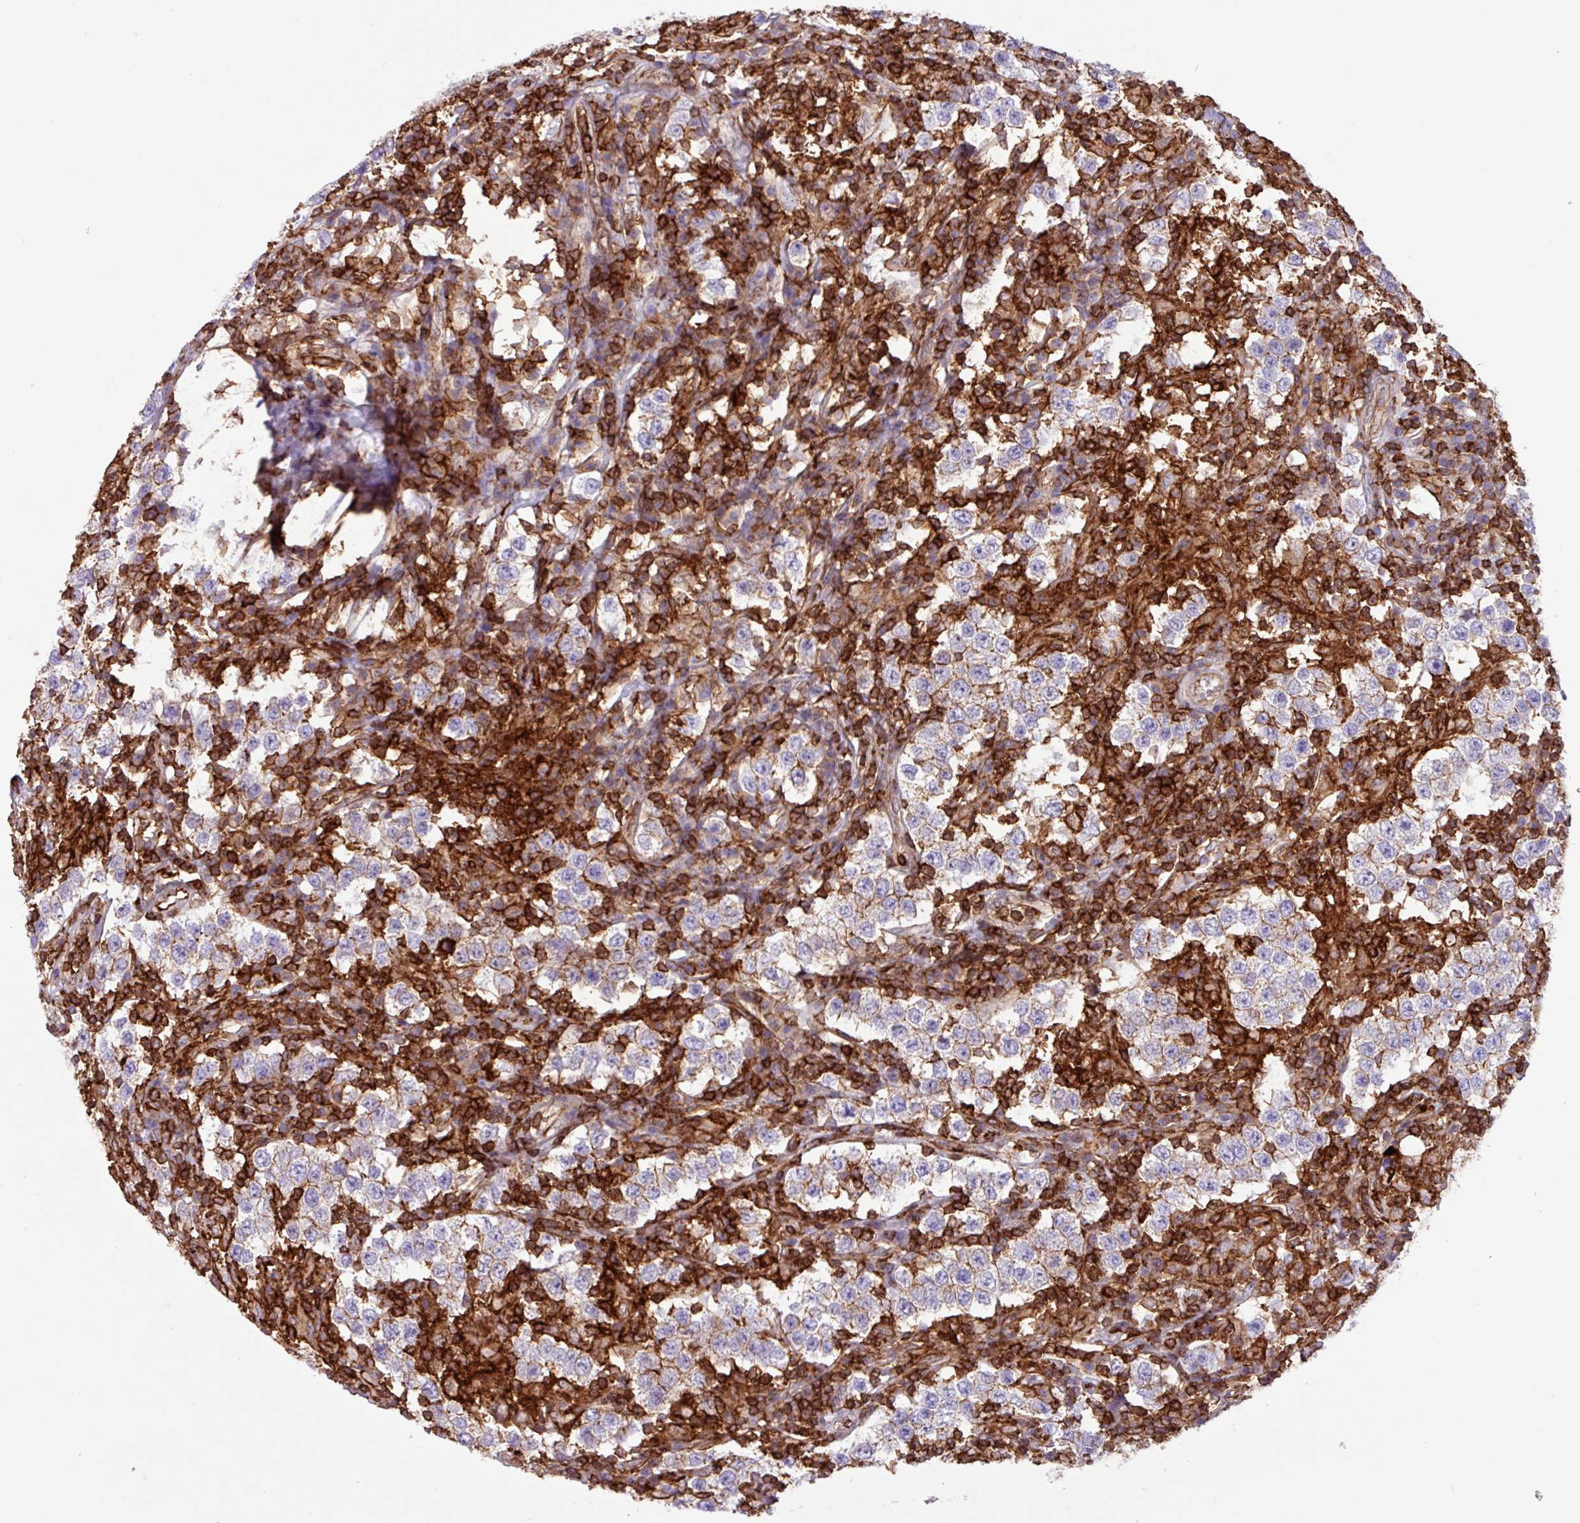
{"staining": {"intensity": "moderate", "quantity": "<25%", "location": "cytoplasmic/membranous"}, "tissue": "testis cancer", "cell_type": "Tumor cells", "image_type": "cancer", "snomed": [{"axis": "morphology", "description": "Seminoma, NOS"}, {"axis": "morphology", "description": "Carcinoma, Embryonal, NOS"}, {"axis": "topography", "description": "Testis"}], "caption": "Immunohistochemistry (DAB) staining of testis cancer (embryonal carcinoma) reveals moderate cytoplasmic/membranous protein positivity in approximately <25% of tumor cells.", "gene": "PPP1R18", "patient": {"sex": "male", "age": 41}}